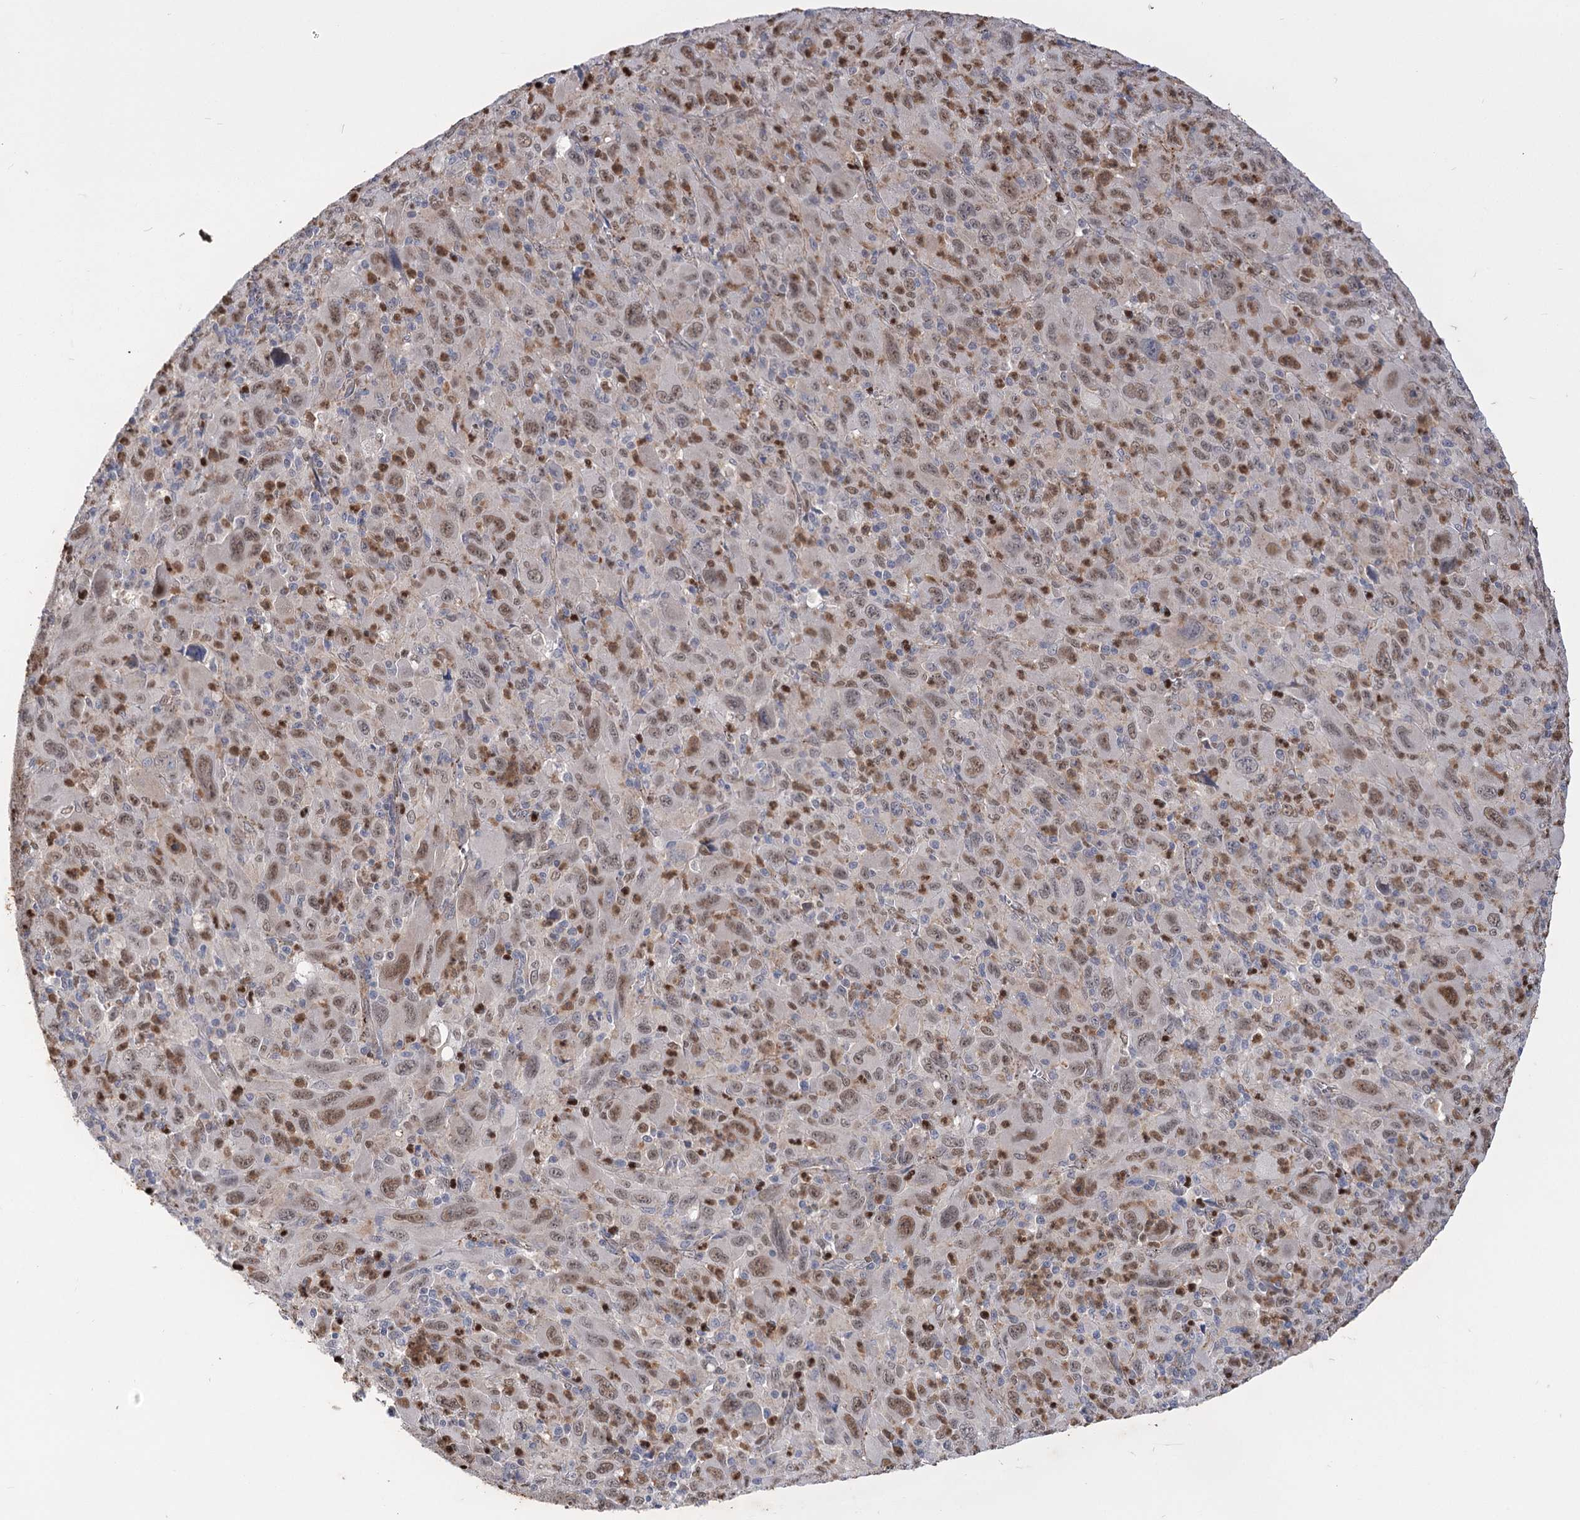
{"staining": {"intensity": "moderate", "quantity": ">75%", "location": "nuclear"}, "tissue": "melanoma", "cell_type": "Tumor cells", "image_type": "cancer", "snomed": [{"axis": "morphology", "description": "Malignant melanoma, Metastatic site"}, {"axis": "topography", "description": "Skin"}], "caption": "Melanoma stained with immunohistochemistry (IHC) reveals moderate nuclear staining in approximately >75% of tumor cells.", "gene": "SIAE", "patient": {"sex": "female", "age": 56}}